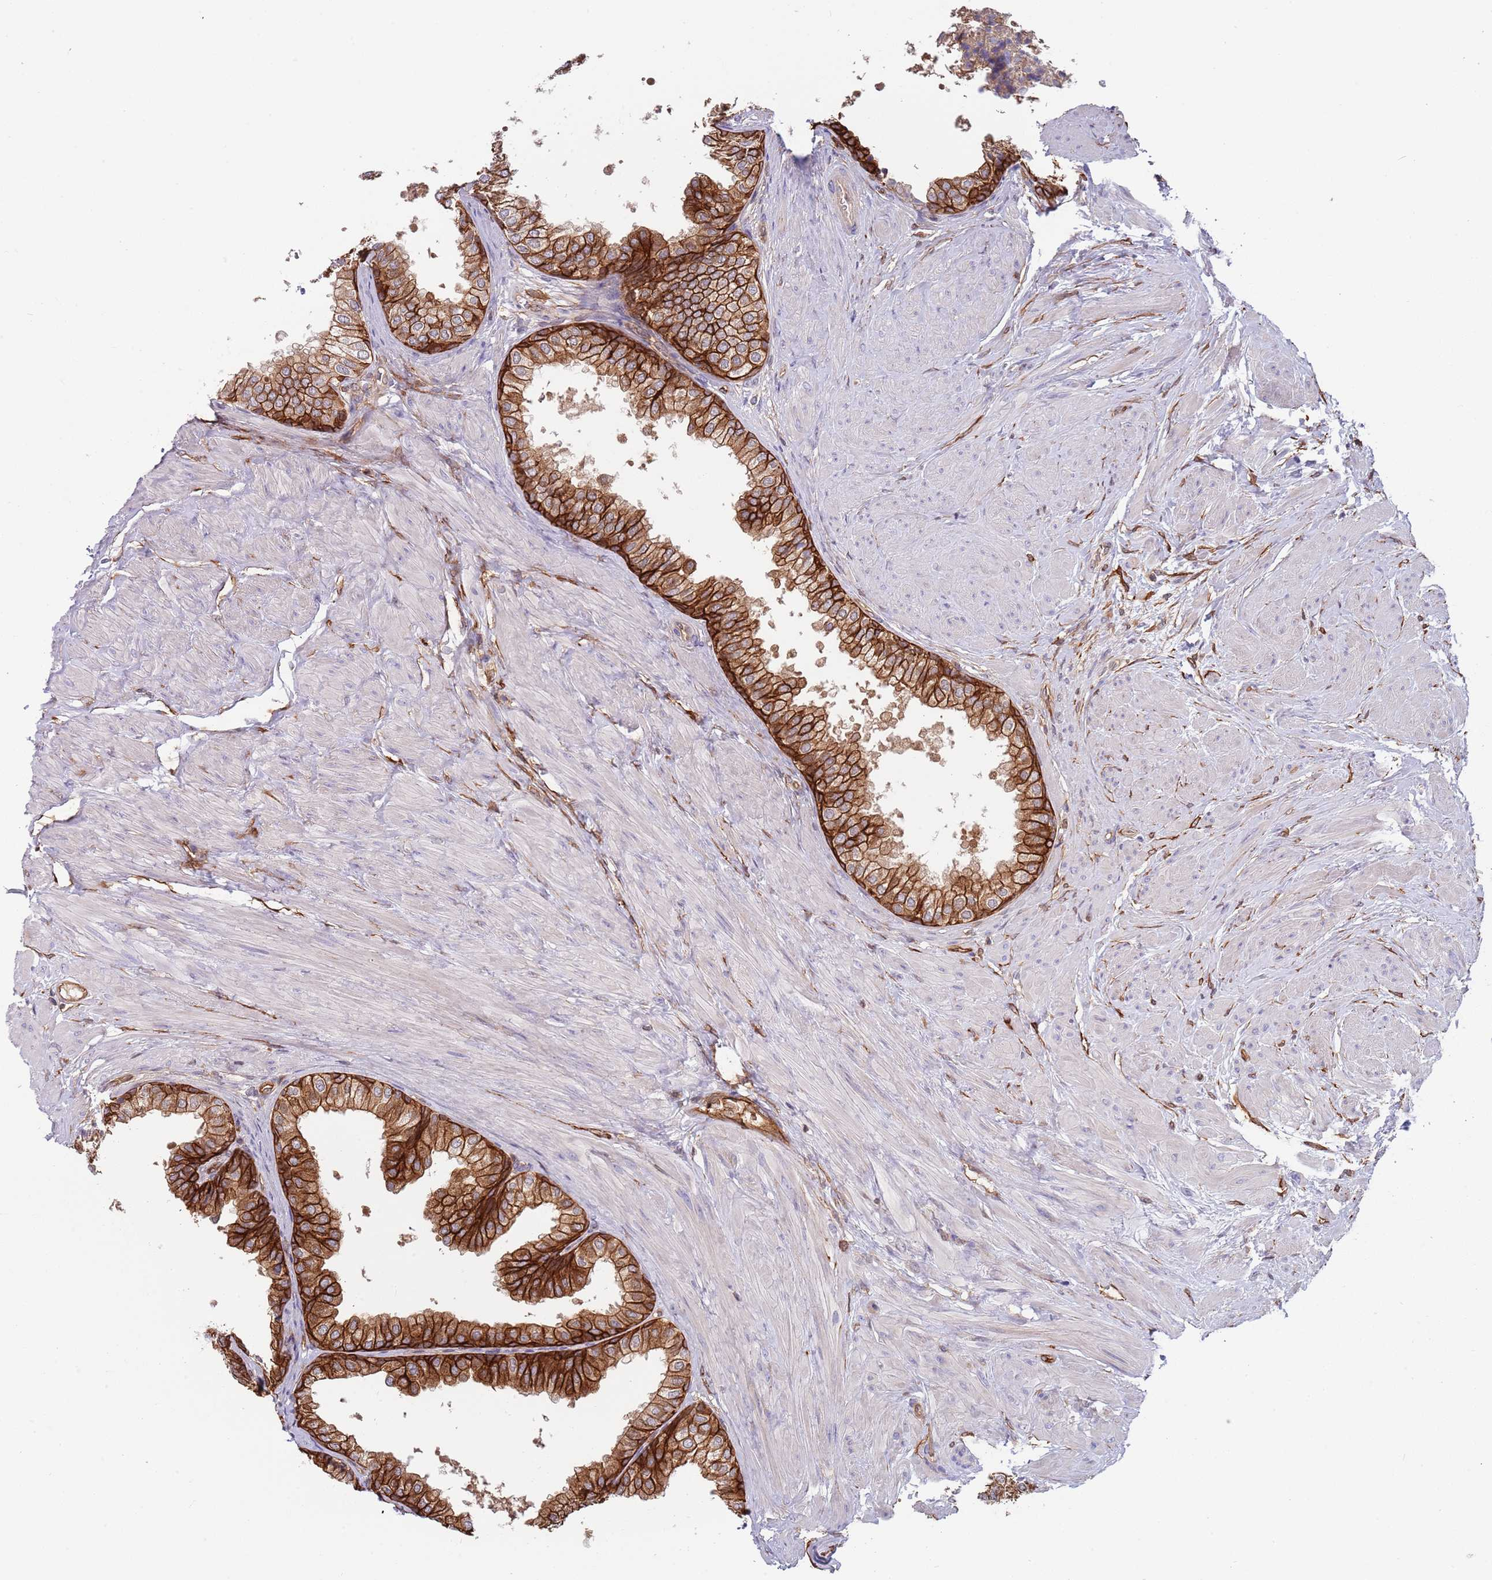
{"staining": {"intensity": "strong", "quantity": ">75%", "location": "cytoplasmic/membranous"}, "tissue": "prostate", "cell_type": "Glandular cells", "image_type": "normal", "snomed": [{"axis": "morphology", "description": "Normal tissue, NOS"}, {"axis": "topography", "description": "Prostate"}], "caption": "The immunohistochemical stain highlights strong cytoplasmic/membranous staining in glandular cells of normal prostate.", "gene": "GSDMD", "patient": {"sex": "male", "age": 48}}